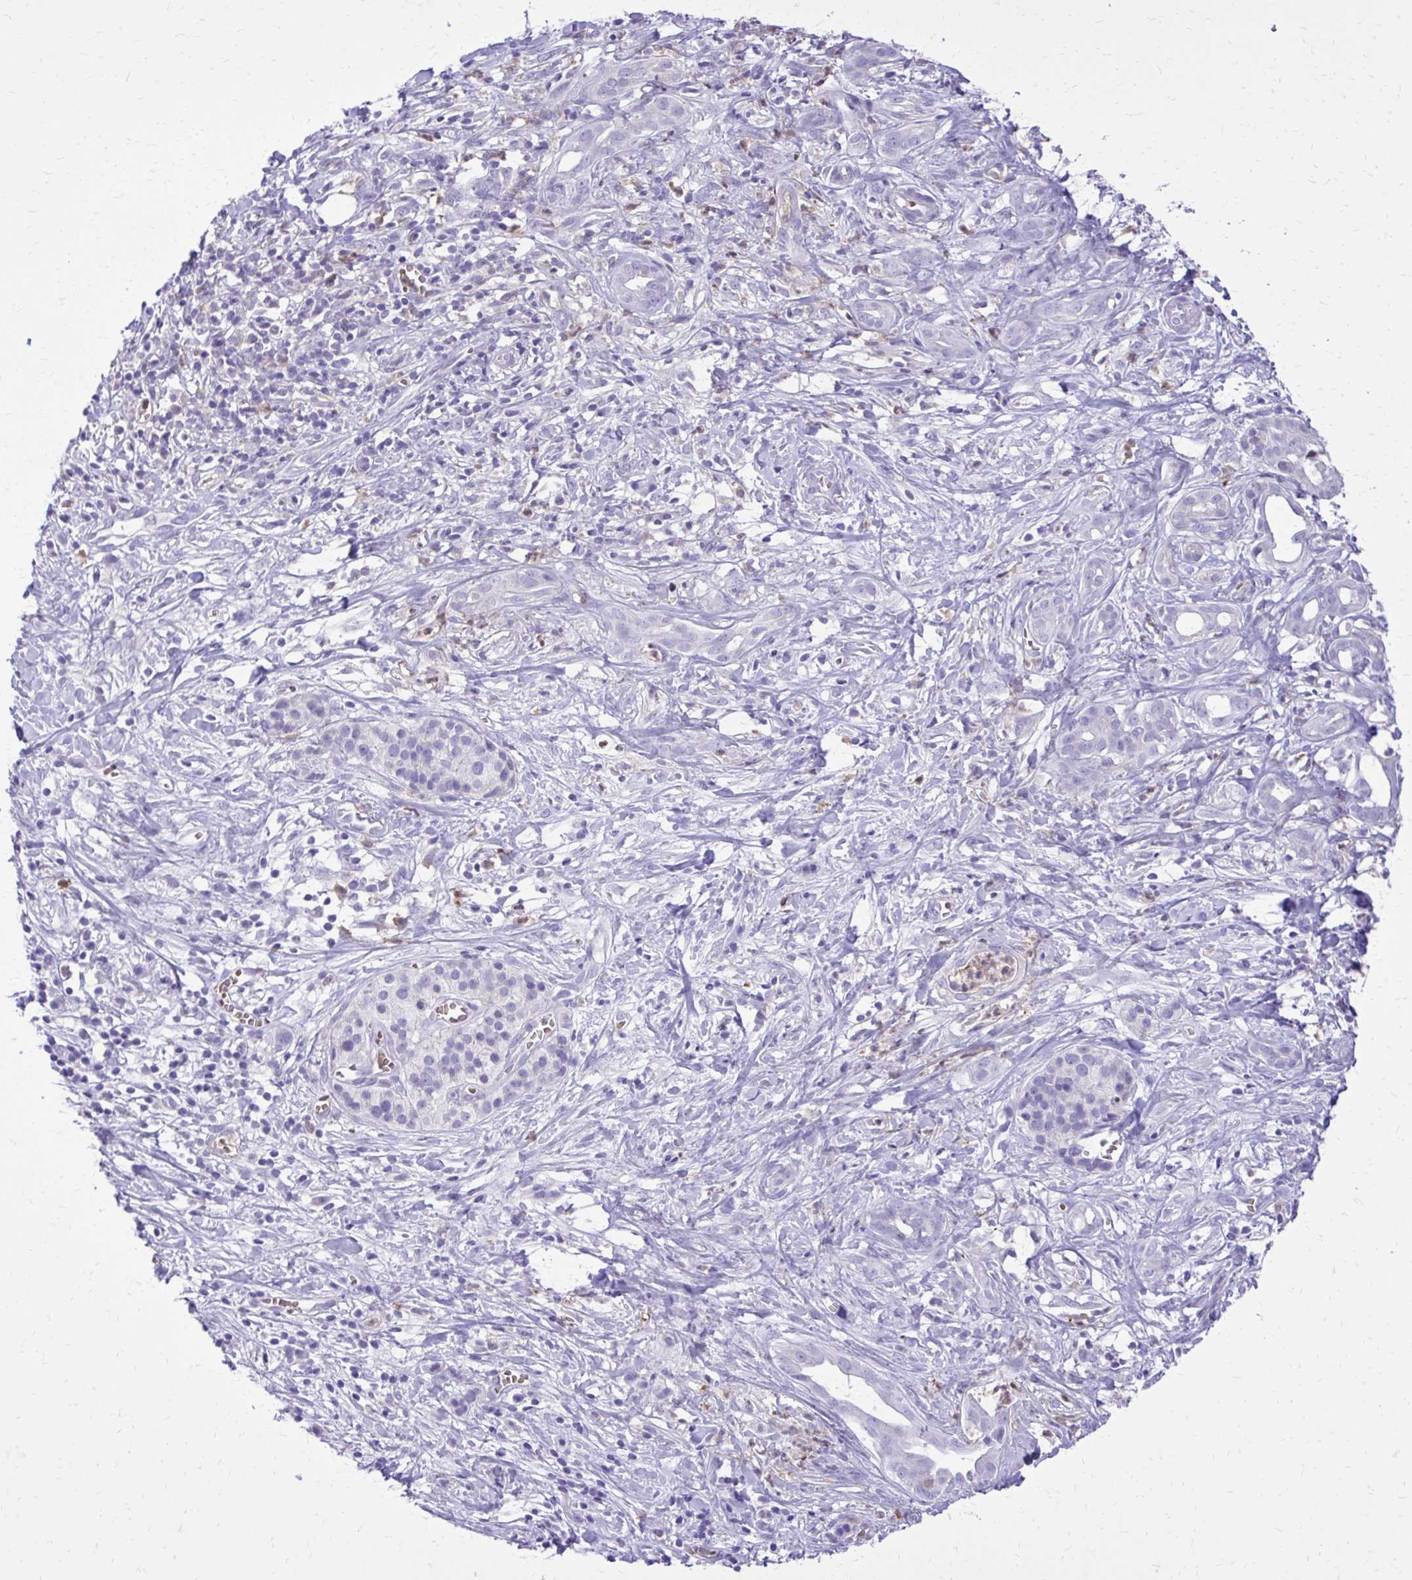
{"staining": {"intensity": "negative", "quantity": "none", "location": "none"}, "tissue": "pancreatic cancer", "cell_type": "Tumor cells", "image_type": "cancer", "snomed": [{"axis": "morphology", "description": "Adenocarcinoma, NOS"}, {"axis": "topography", "description": "Pancreas"}], "caption": "An immunohistochemistry (IHC) image of pancreatic cancer is shown. There is no staining in tumor cells of pancreatic cancer.", "gene": "CAT", "patient": {"sex": "male", "age": 61}}